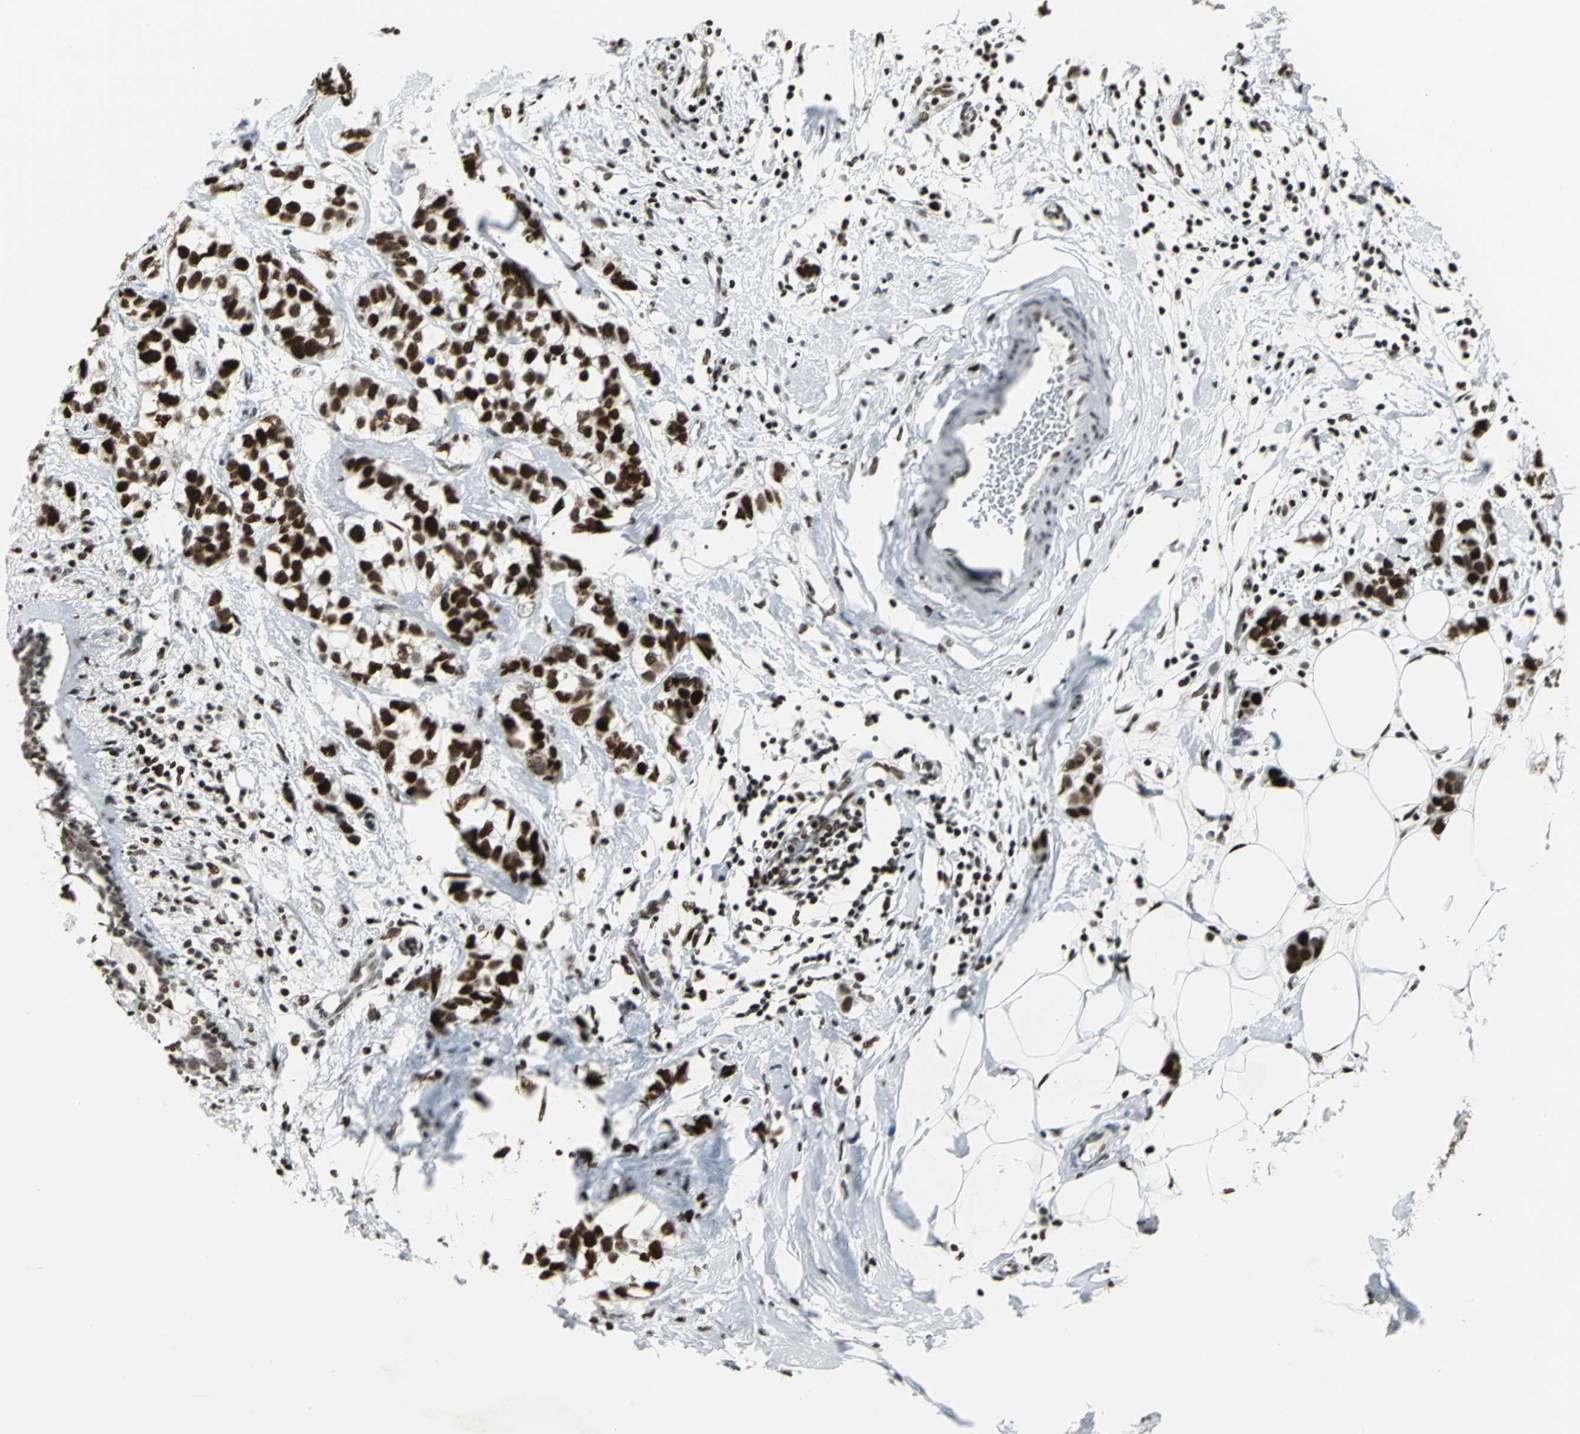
{"staining": {"intensity": "strong", "quantity": ">75%", "location": "nuclear"}, "tissue": "breast cancer", "cell_type": "Tumor cells", "image_type": "cancer", "snomed": [{"axis": "morphology", "description": "Normal tissue, NOS"}, {"axis": "morphology", "description": "Duct carcinoma"}, {"axis": "topography", "description": "Breast"}], "caption": "About >75% of tumor cells in intraductal carcinoma (breast) reveal strong nuclear protein expression as visualized by brown immunohistochemical staining.", "gene": "HNRNPD", "patient": {"sex": "female", "age": 50}}